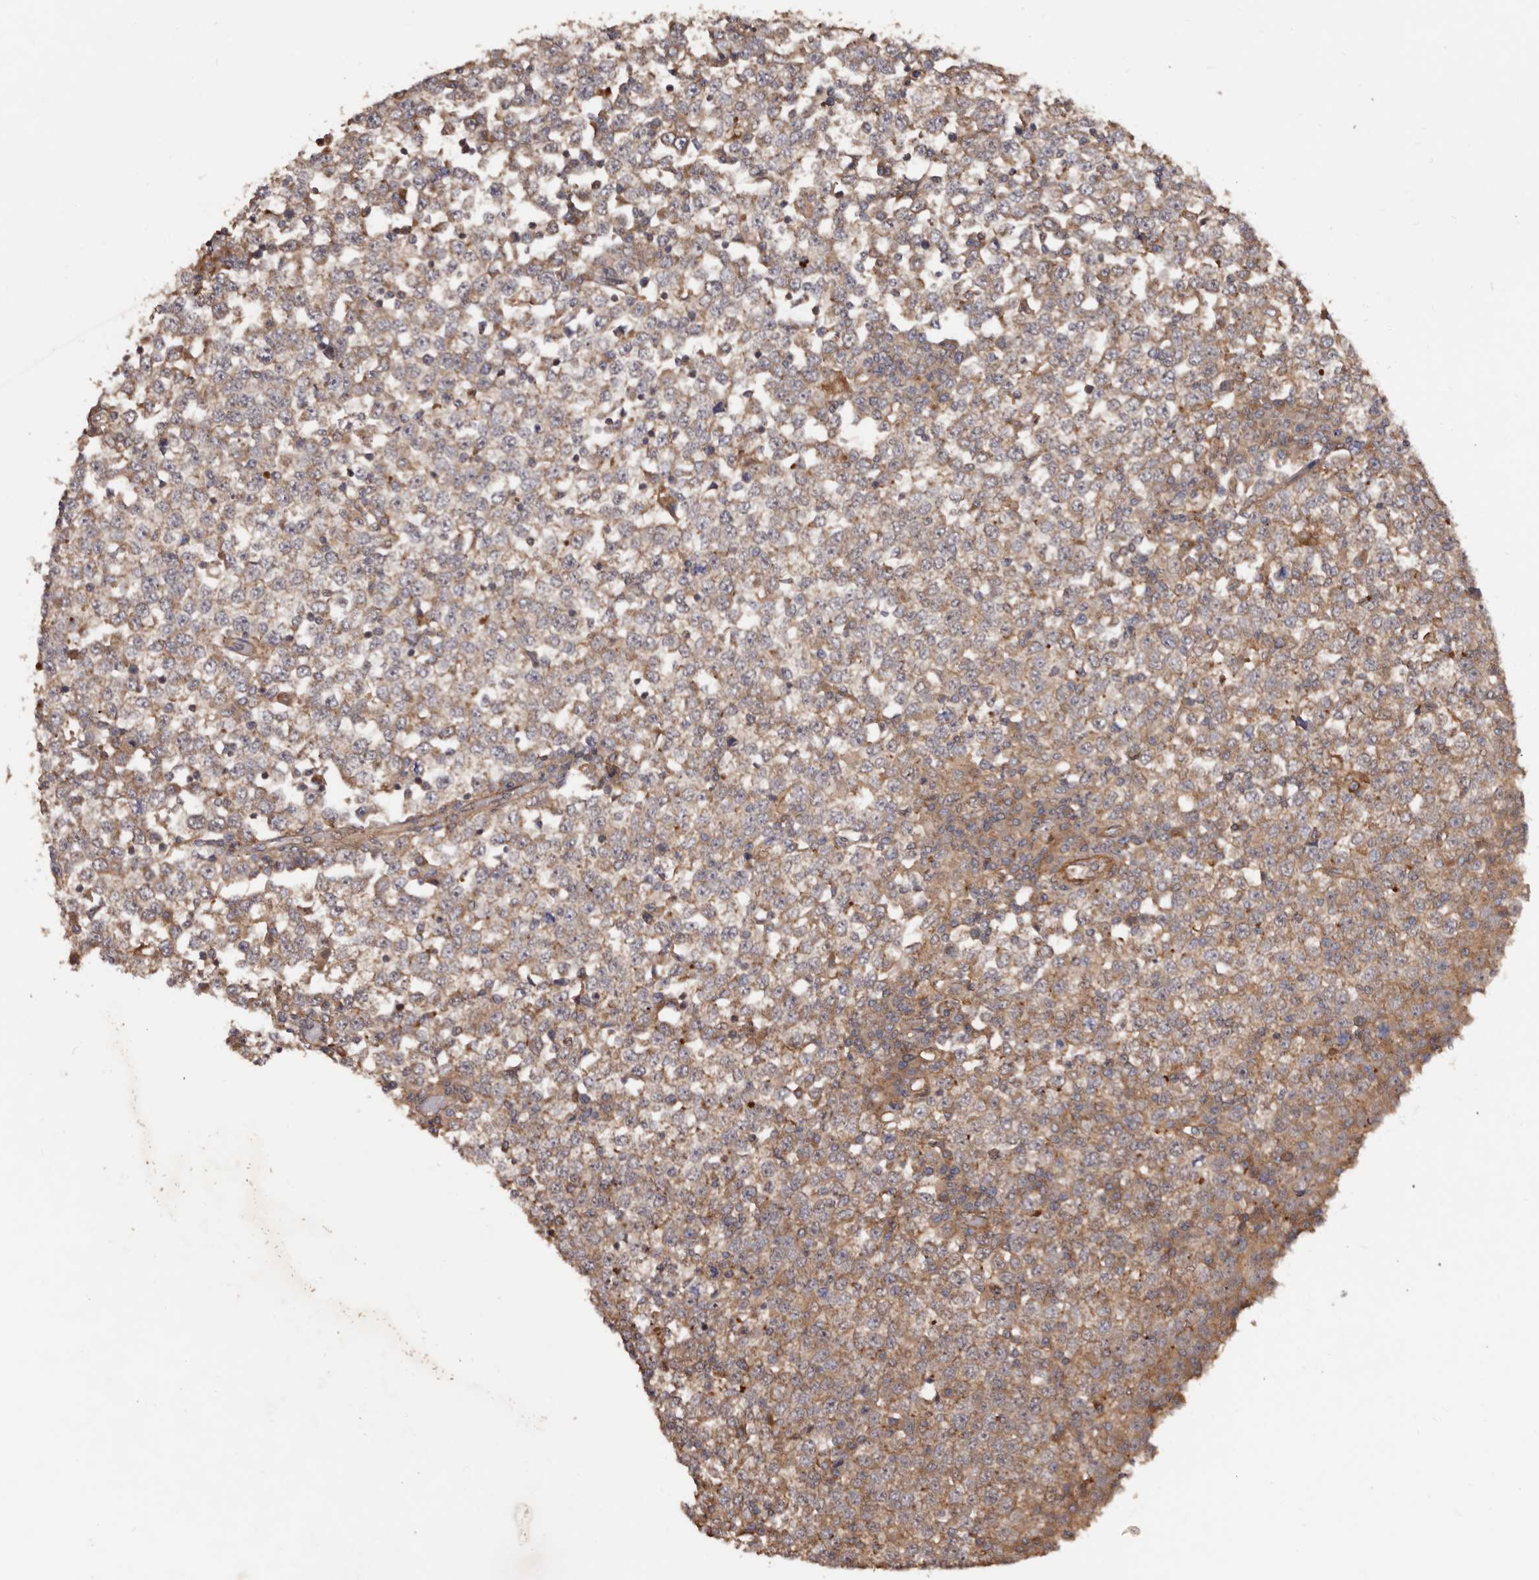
{"staining": {"intensity": "moderate", "quantity": ">75%", "location": "cytoplasmic/membranous"}, "tissue": "testis cancer", "cell_type": "Tumor cells", "image_type": "cancer", "snomed": [{"axis": "morphology", "description": "Seminoma, NOS"}, {"axis": "topography", "description": "Testis"}], "caption": "Immunohistochemistry (DAB (3,3'-diaminobenzidine)) staining of human testis cancer shows moderate cytoplasmic/membranous protein expression in about >75% of tumor cells.", "gene": "GTPBP1", "patient": {"sex": "male", "age": 65}}